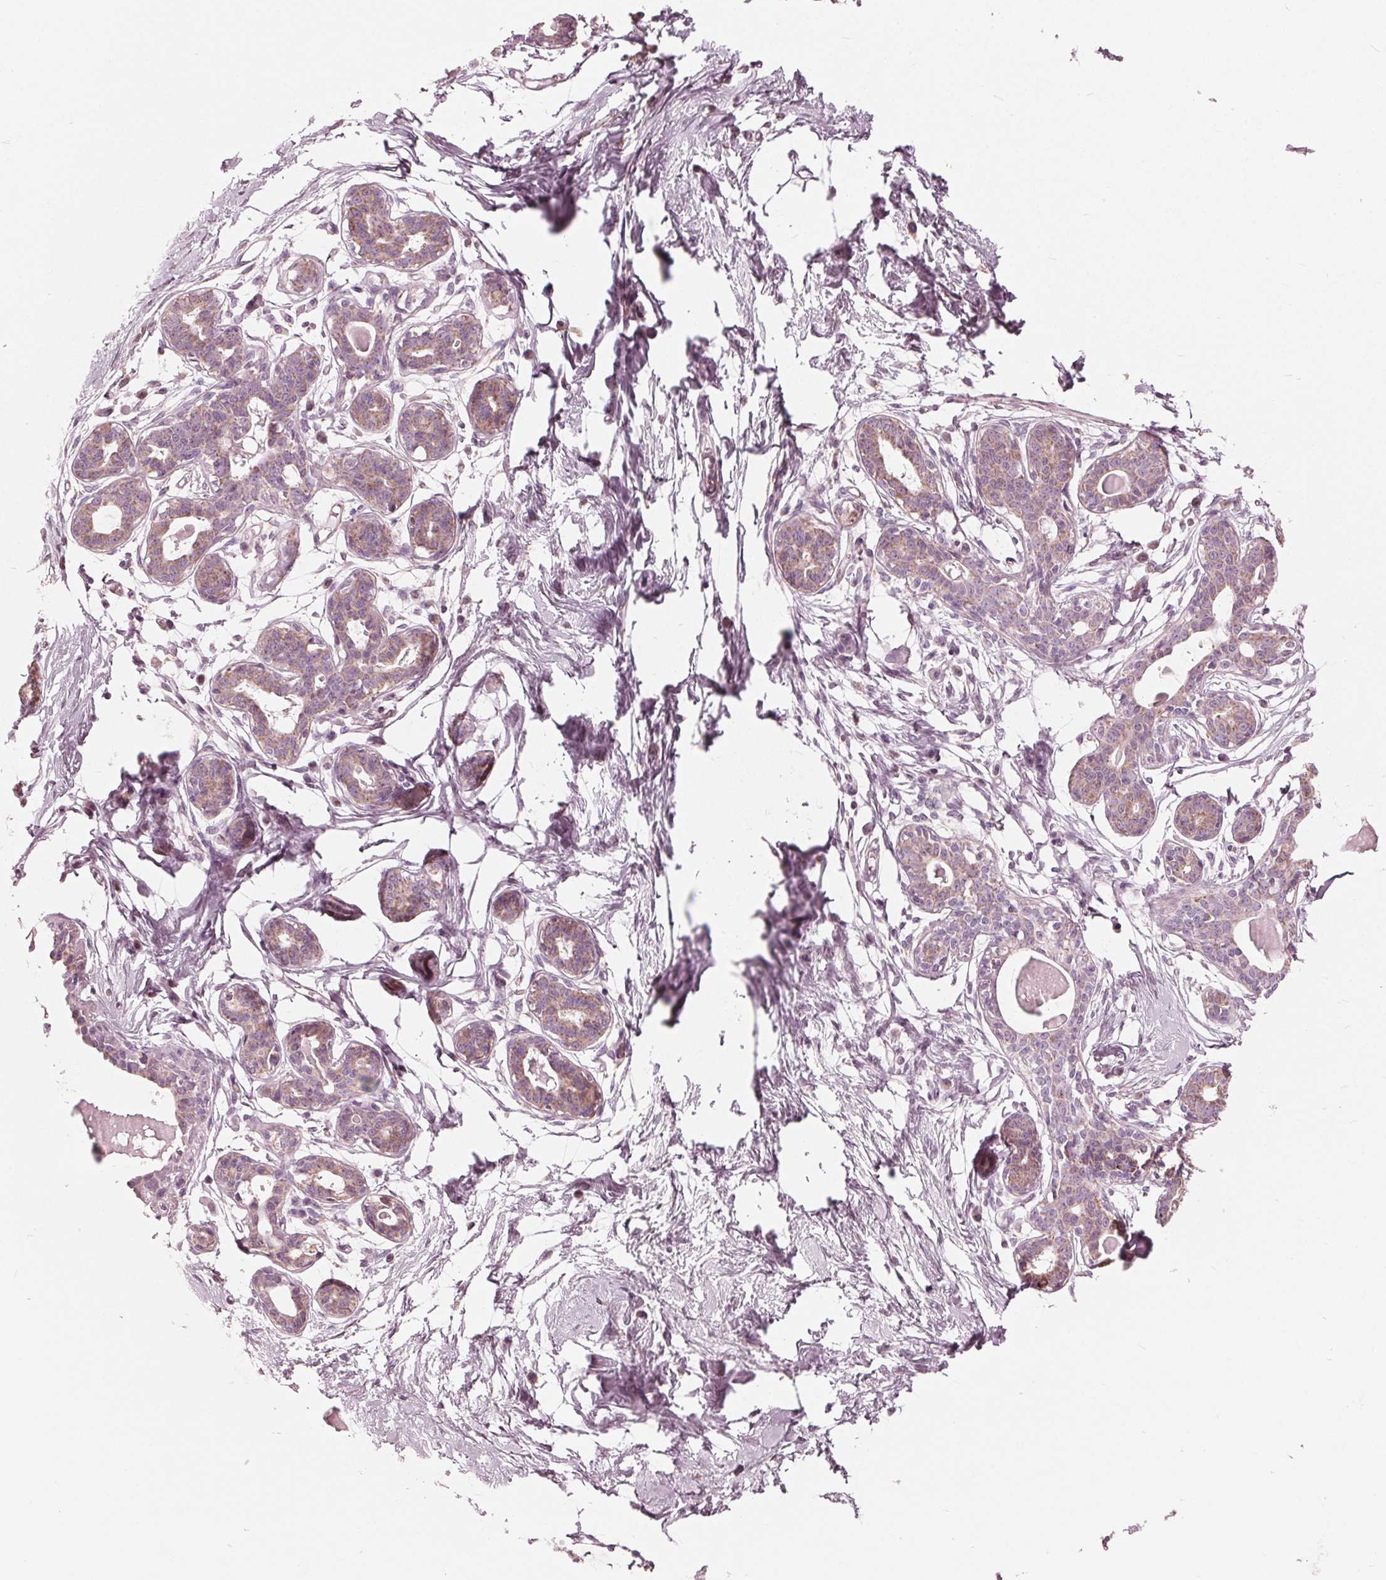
{"staining": {"intensity": "negative", "quantity": "none", "location": "none"}, "tissue": "breast", "cell_type": "Adipocytes", "image_type": "normal", "snomed": [{"axis": "morphology", "description": "Normal tissue, NOS"}, {"axis": "topography", "description": "Breast"}], "caption": "Protein analysis of normal breast exhibits no significant expression in adipocytes.", "gene": "CLN6", "patient": {"sex": "female", "age": 45}}